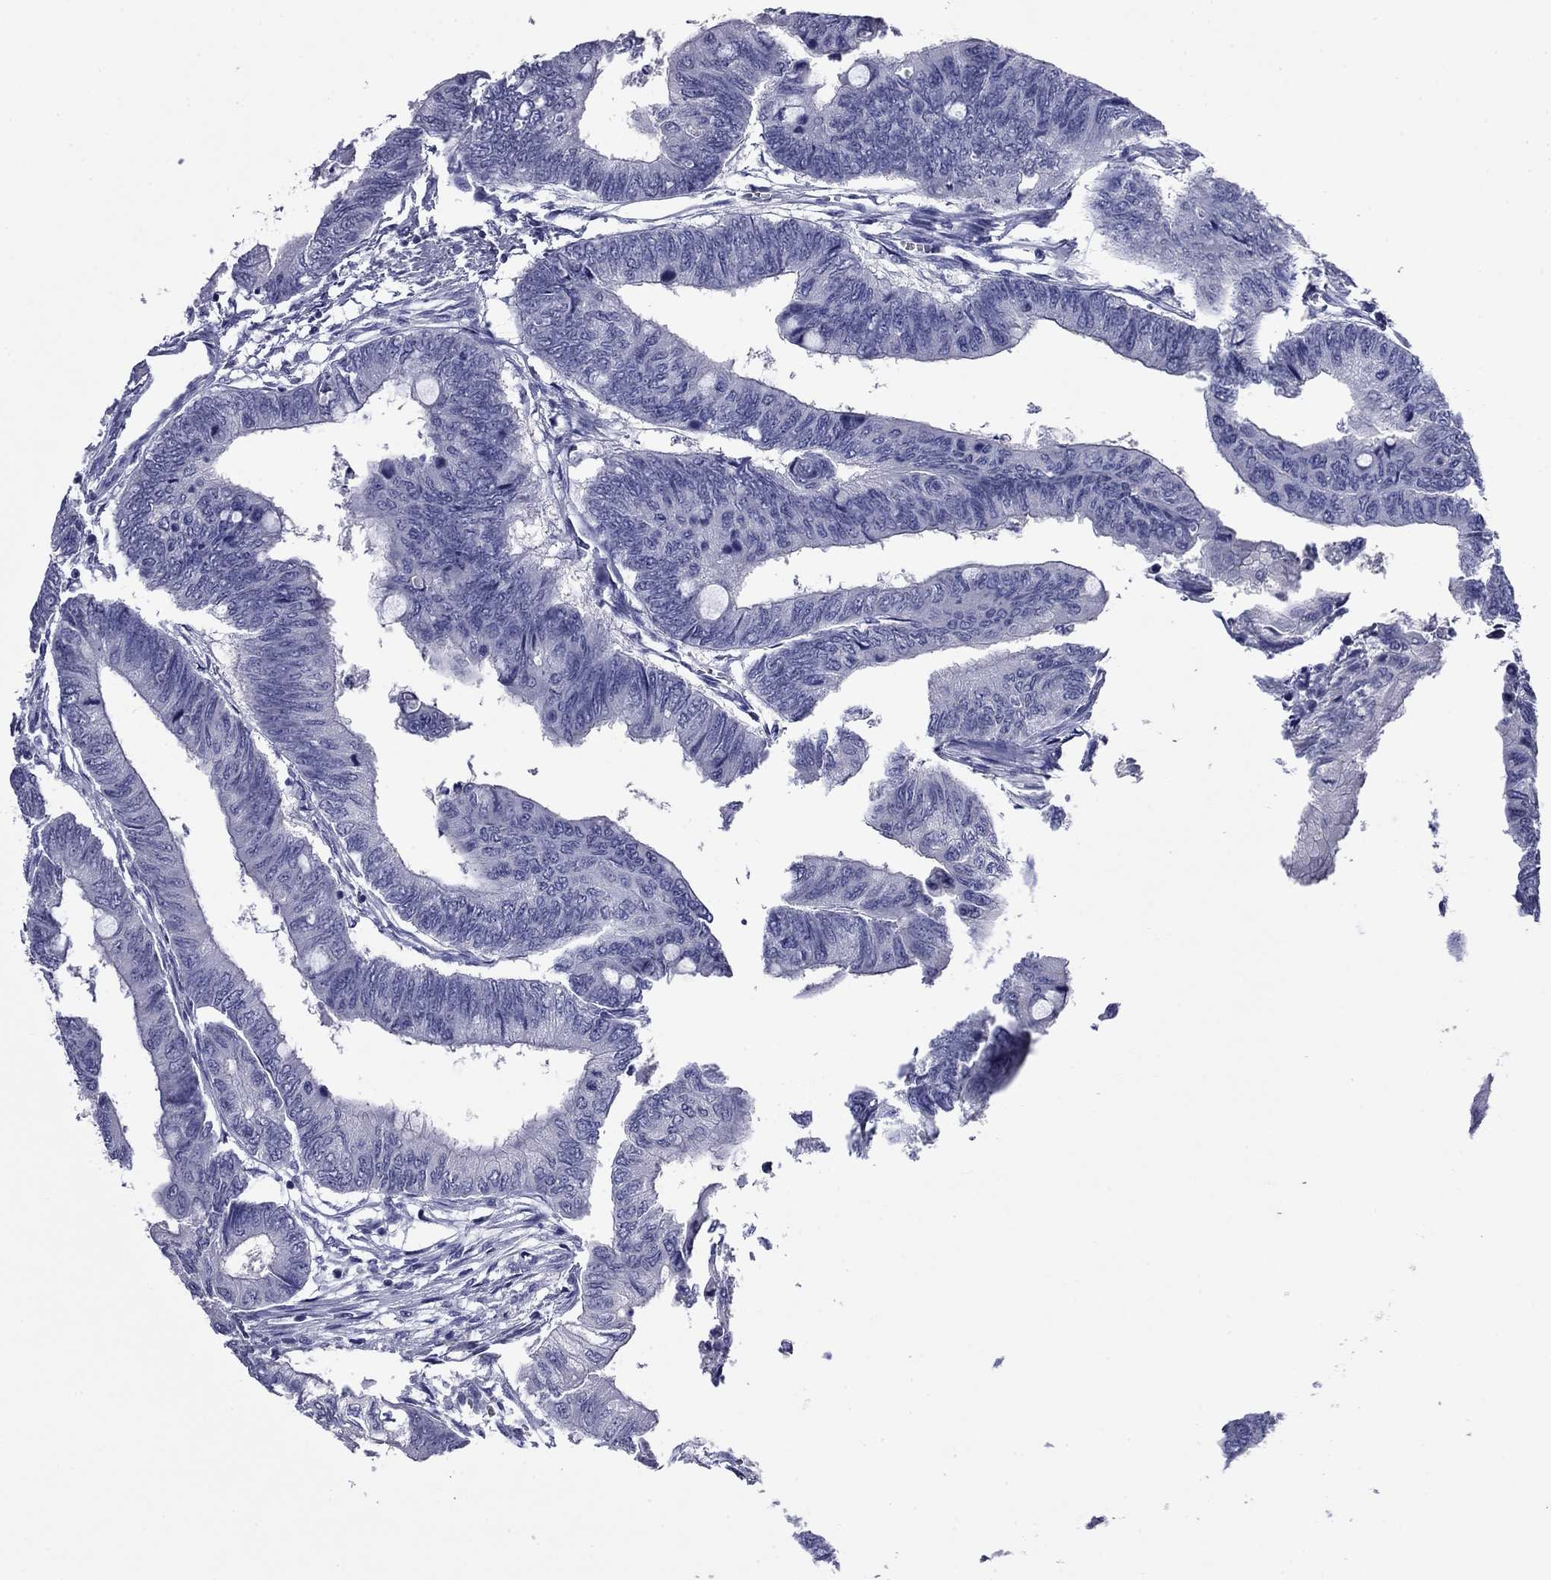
{"staining": {"intensity": "negative", "quantity": "none", "location": "none"}, "tissue": "colorectal cancer", "cell_type": "Tumor cells", "image_type": "cancer", "snomed": [{"axis": "morphology", "description": "Normal tissue, NOS"}, {"axis": "morphology", "description": "Adenocarcinoma, NOS"}, {"axis": "topography", "description": "Rectum"}, {"axis": "topography", "description": "Peripheral nerve tissue"}], "caption": "Protein analysis of adenocarcinoma (colorectal) shows no significant expression in tumor cells.", "gene": "CFAP119", "patient": {"sex": "male", "age": 92}}